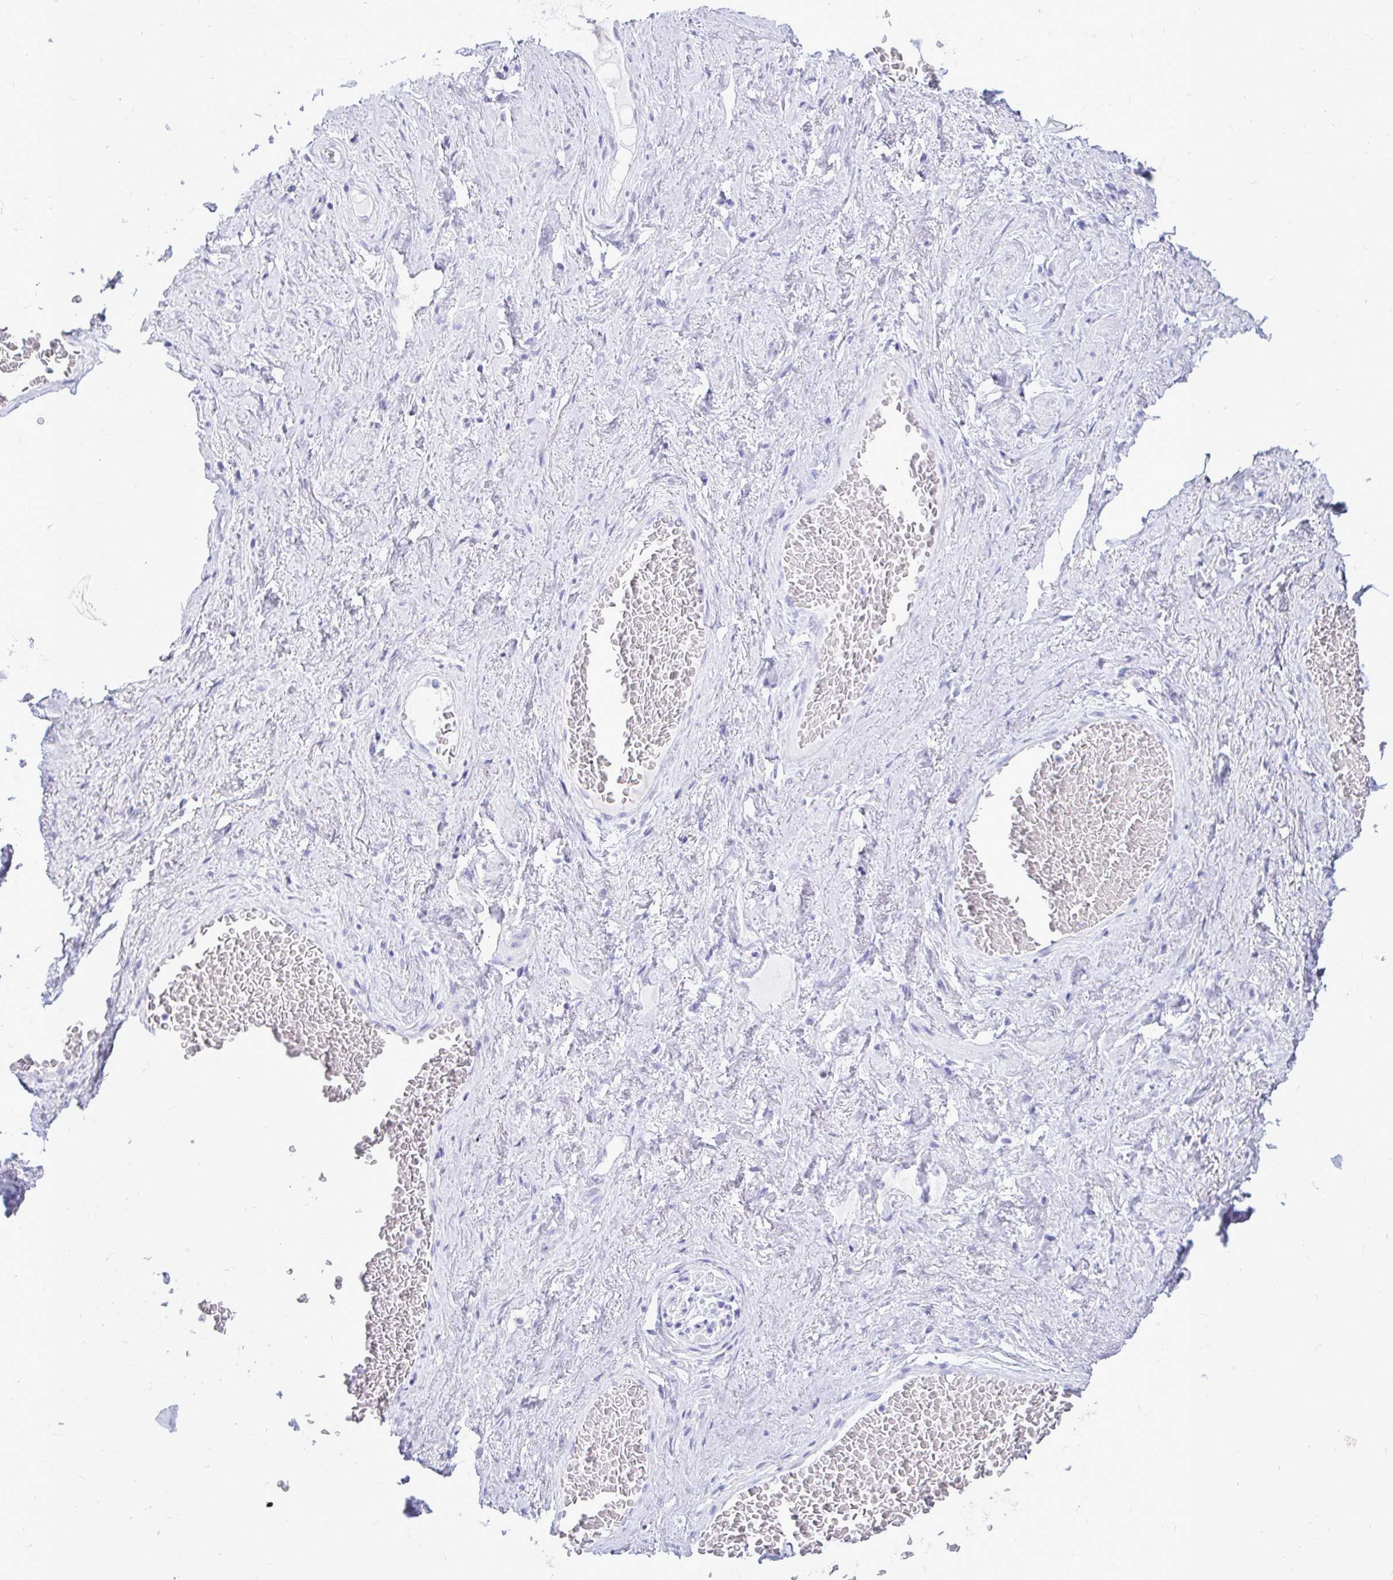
{"staining": {"intensity": "negative", "quantity": "none", "location": "none"}, "tissue": "adipose tissue", "cell_type": "Adipocytes", "image_type": "normal", "snomed": [{"axis": "morphology", "description": "Normal tissue, NOS"}, {"axis": "topography", "description": "Vagina"}, {"axis": "topography", "description": "Peripheral nerve tissue"}], "caption": "The micrograph demonstrates no significant expression in adipocytes of adipose tissue. (DAB (3,3'-diaminobenzidine) IHC visualized using brightfield microscopy, high magnification).", "gene": "OR10R2", "patient": {"sex": "female", "age": 71}}